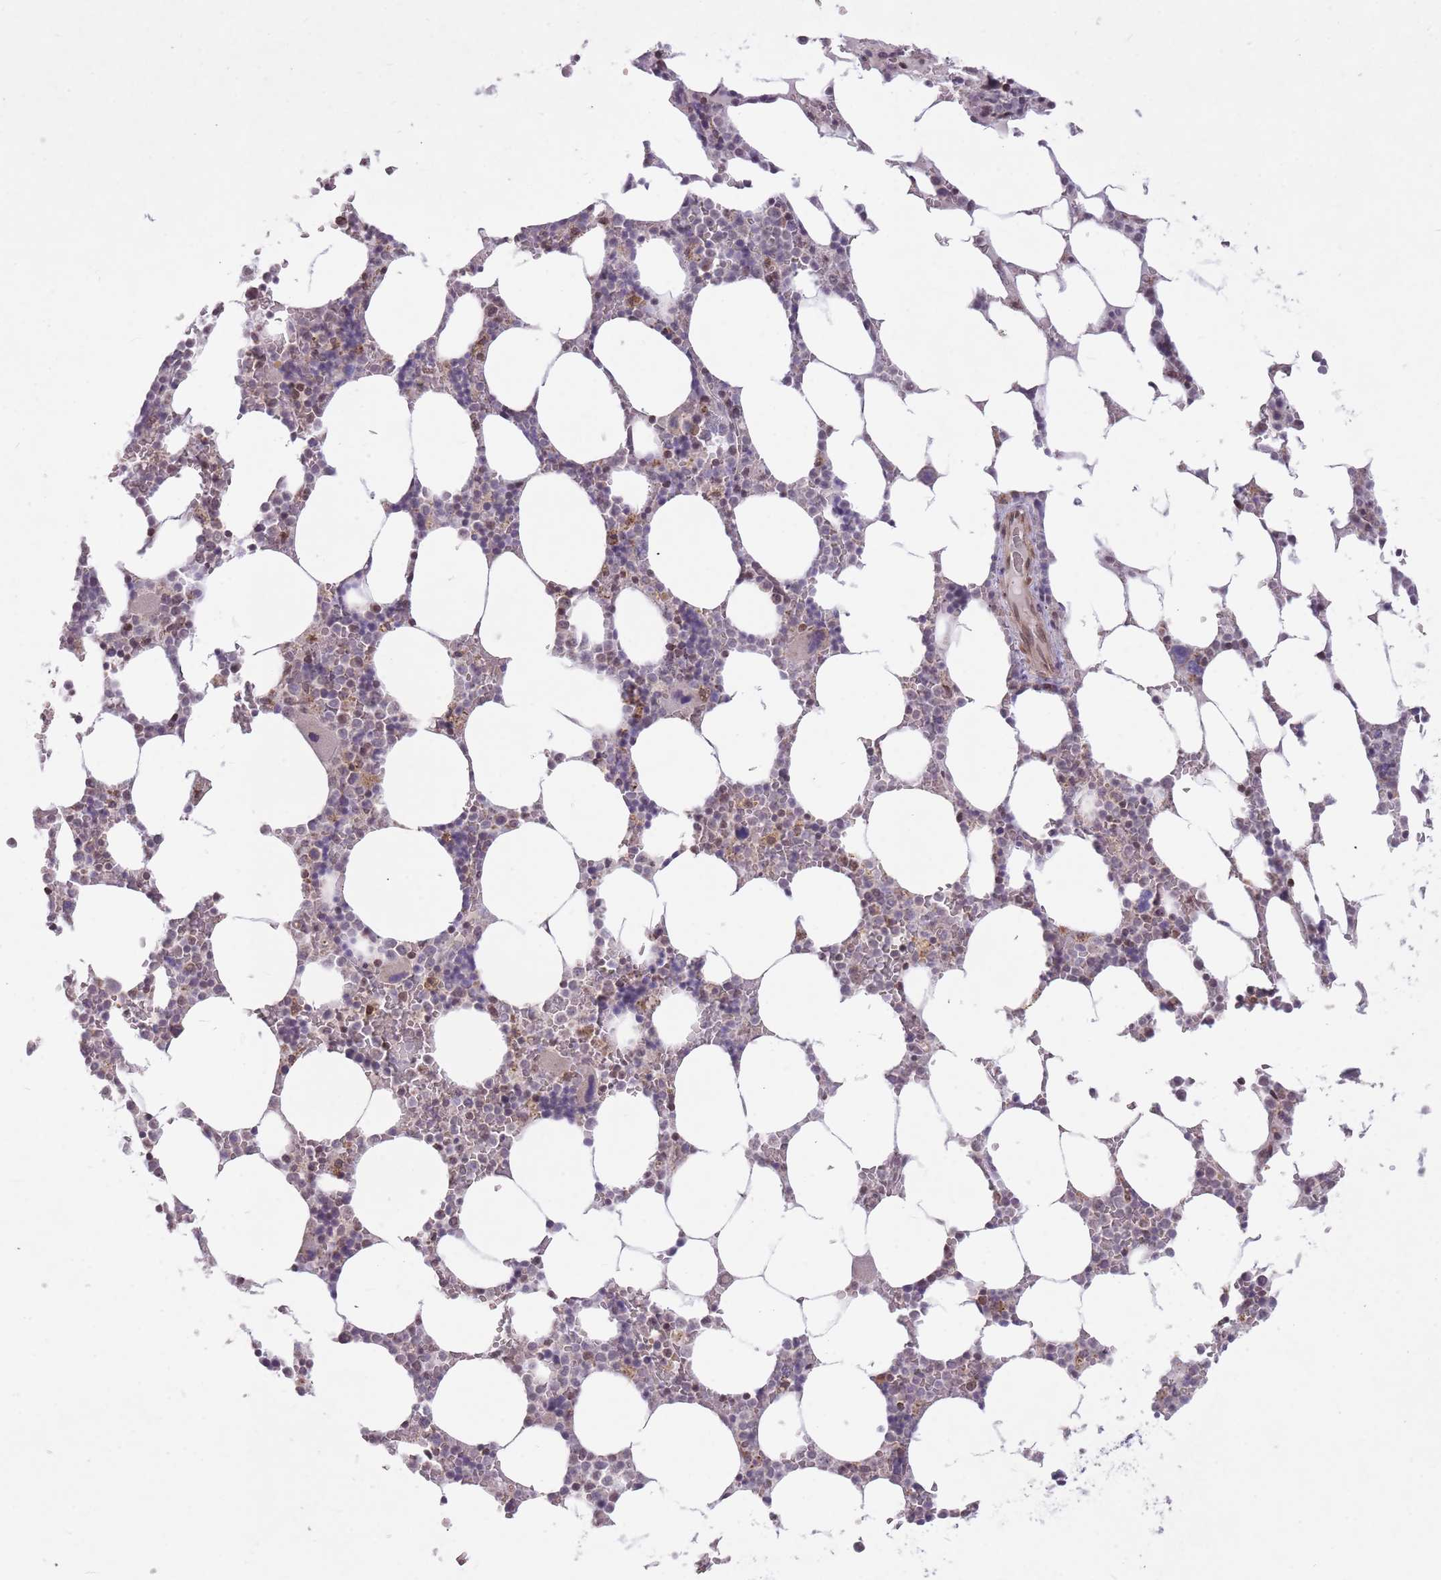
{"staining": {"intensity": "moderate", "quantity": "<25%", "location": "nuclear"}, "tissue": "bone marrow", "cell_type": "Hematopoietic cells", "image_type": "normal", "snomed": [{"axis": "morphology", "description": "Normal tissue, NOS"}, {"axis": "topography", "description": "Bone marrow"}], "caption": "Immunohistochemical staining of benign human bone marrow displays low levels of moderate nuclear staining in approximately <25% of hematopoietic cells.", "gene": "DPYSL4", "patient": {"sex": "male", "age": 64}}